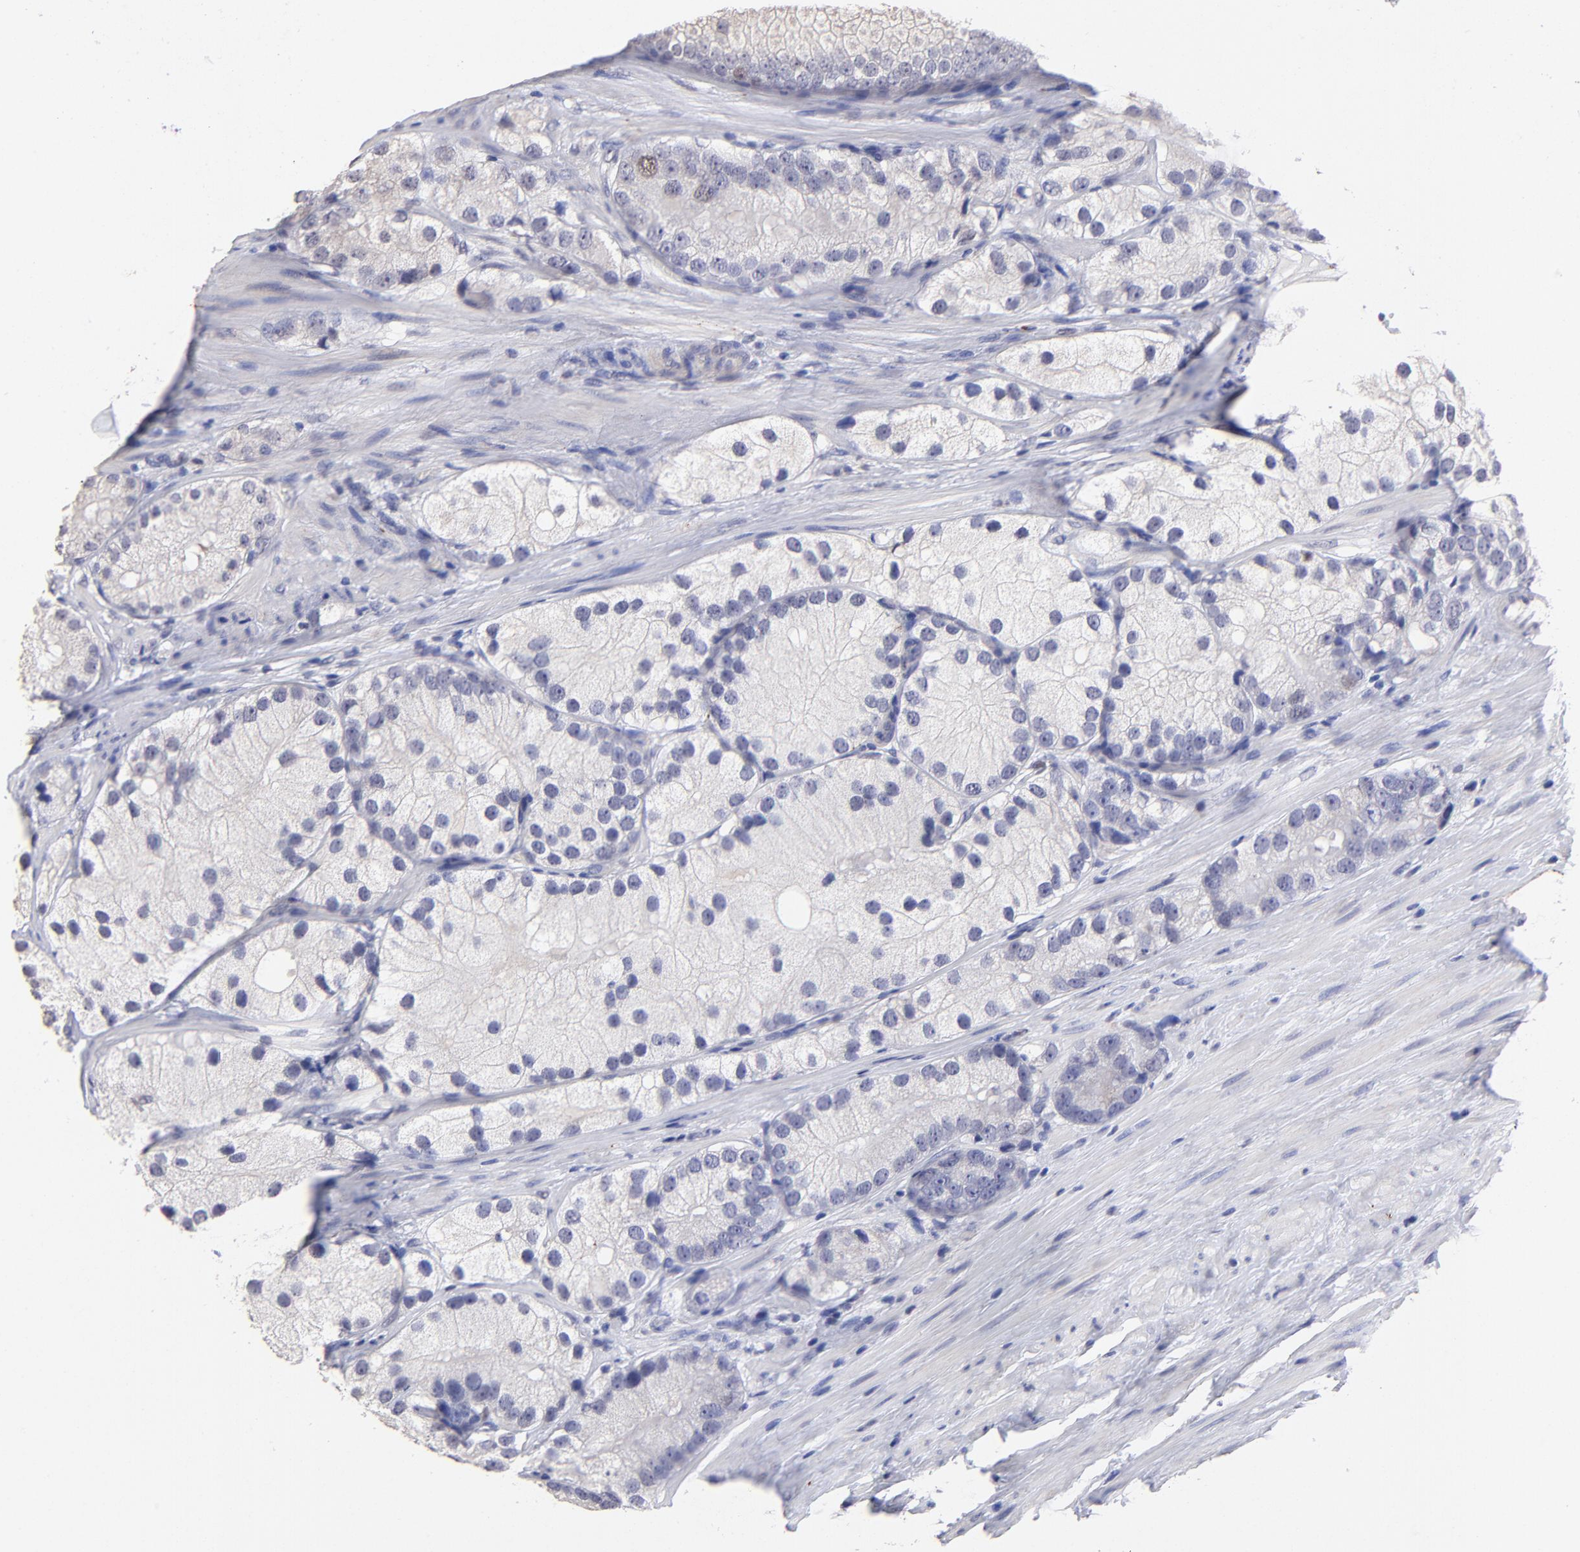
{"staining": {"intensity": "negative", "quantity": "none", "location": "none"}, "tissue": "prostate cancer", "cell_type": "Tumor cells", "image_type": "cancer", "snomed": [{"axis": "morphology", "description": "Adenocarcinoma, Low grade"}, {"axis": "topography", "description": "Prostate"}], "caption": "The histopathology image reveals no significant expression in tumor cells of low-grade adenocarcinoma (prostate).", "gene": "DNMT1", "patient": {"sex": "male", "age": 69}}